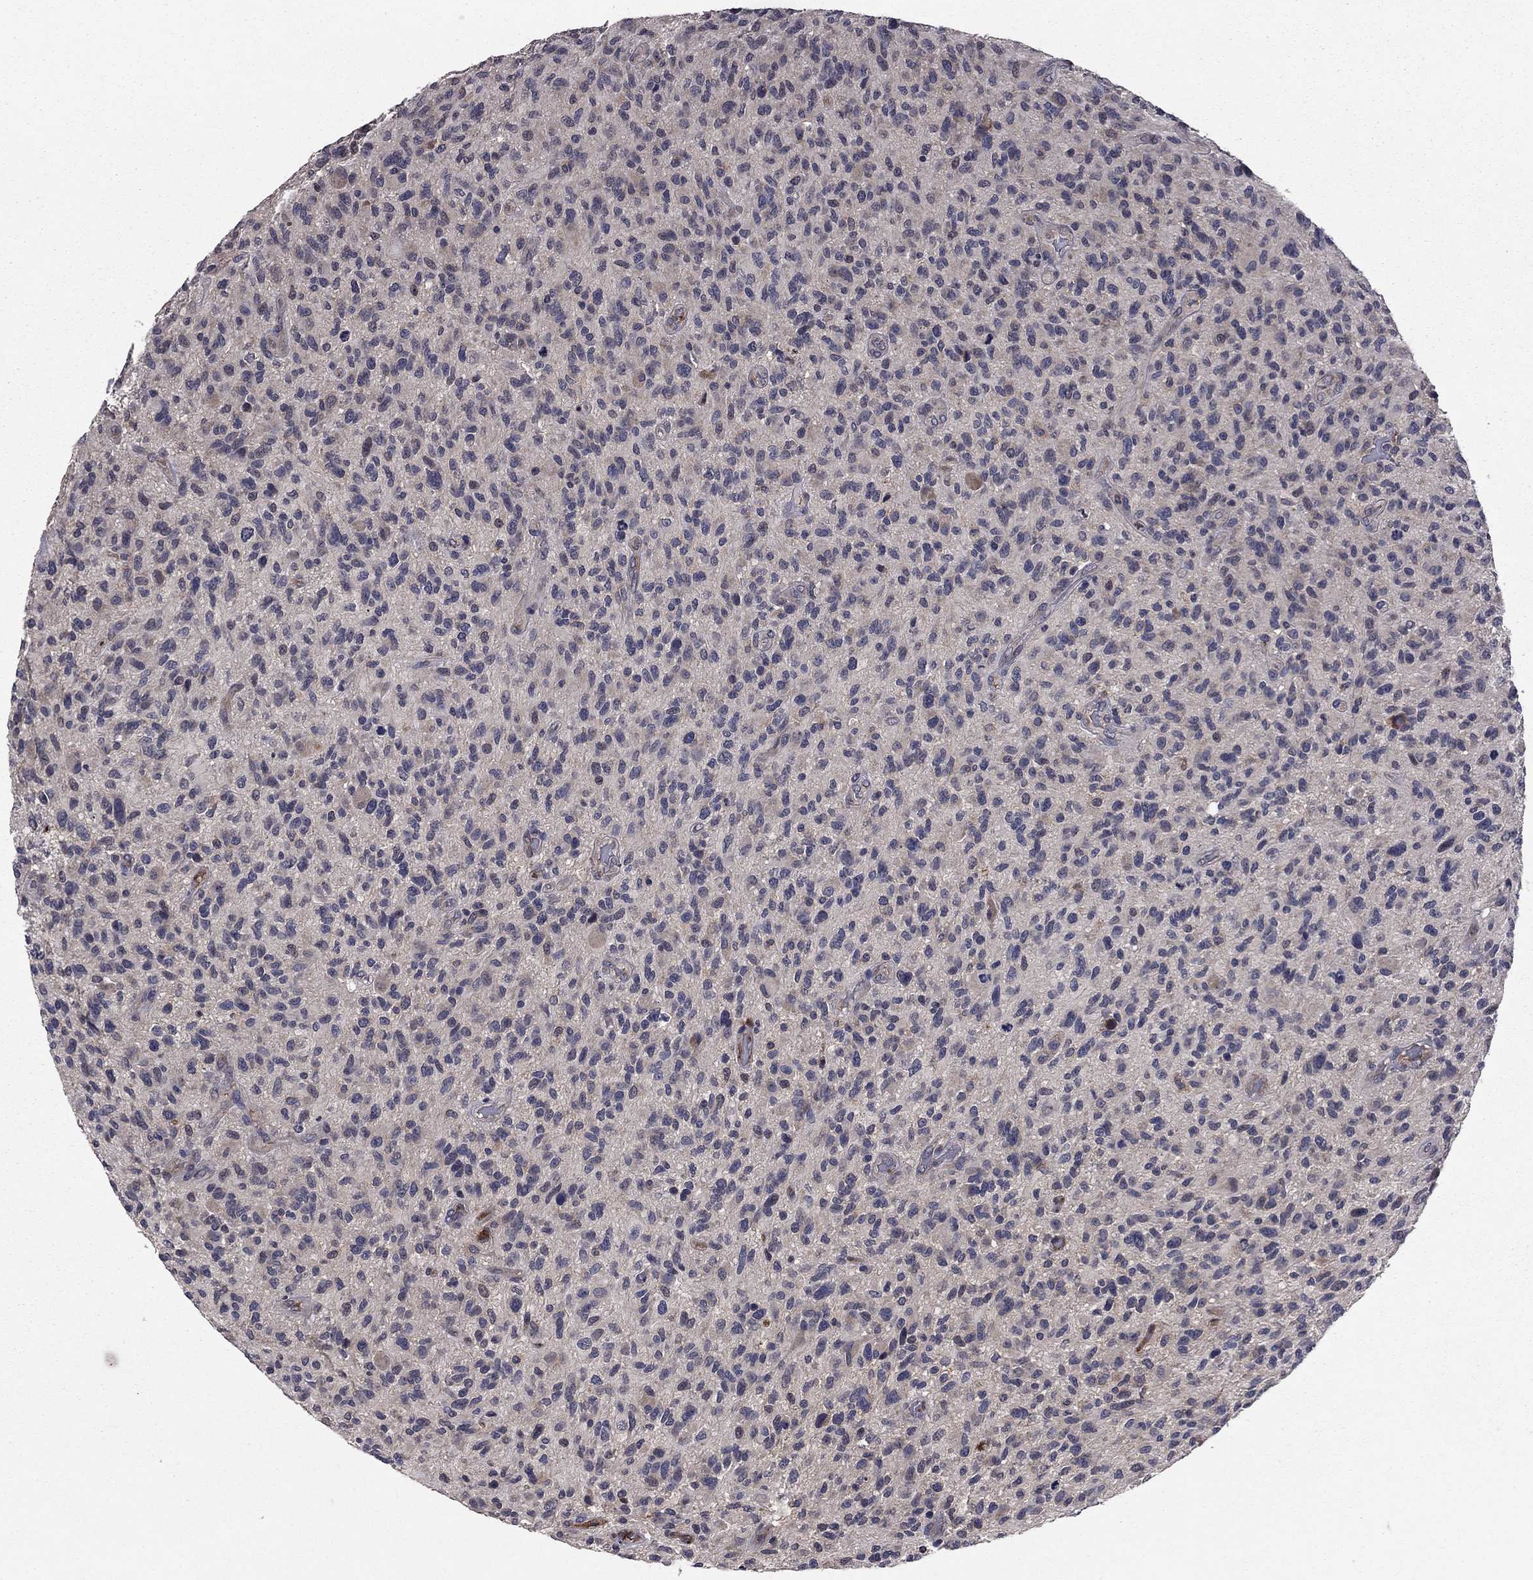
{"staining": {"intensity": "negative", "quantity": "none", "location": "none"}, "tissue": "glioma", "cell_type": "Tumor cells", "image_type": "cancer", "snomed": [{"axis": "morphology", "description": "Glioma, malignant, High grade"}, {"axis": "topography", "description": "Brain"}], "caption": "An immunohistochemistry photomicrograph of malignant glioma (high-grade) is shown. There is no staining in tumor cells of malignant glioma (high-grade). (Brightfield microscopy of DAB (3,3'-diaminobenzidine) immunohistochemistry at high magnification).", "gene": "PROS1", "patient": {"sex": "male", "age": 47}}